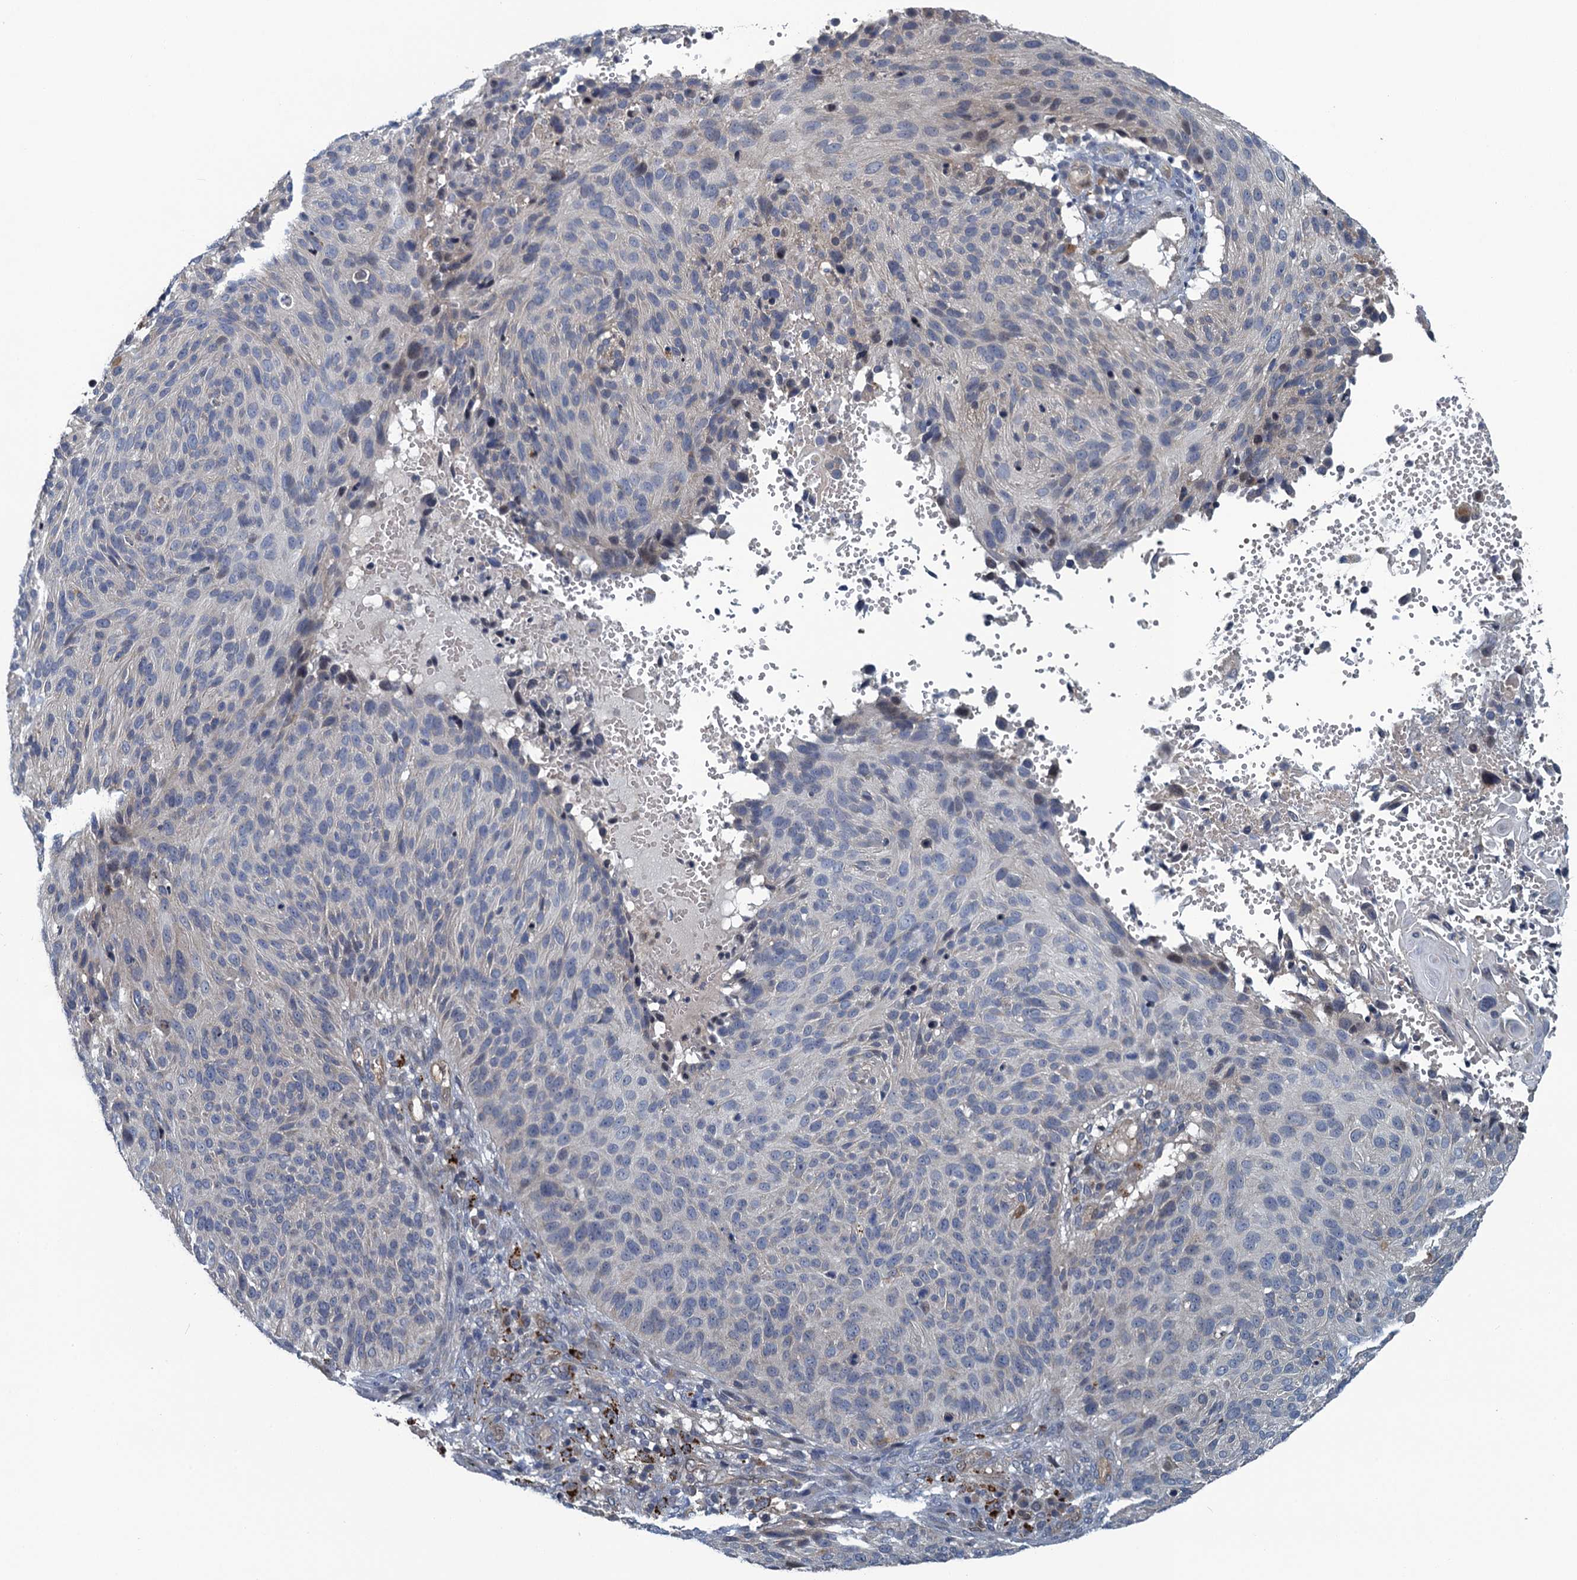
{"staining": {"intensity": "negative", "quantity": "none", "location": "none"}, "tissue": "cervical cancer", "cell_type": "Tumor cells", "image_type": "cancer", "snomed": [{"axis": "morphology", "description": "Squamous cell carcinoma, NOS"}, {"axis": "topography", "description": "Cervix"}], "caption": "Tumor cells show no significant positivity in cervical squamous cell carcinoma.", "gene": "KBTBD8", "patient": {"sex": "female", "age": 74}}